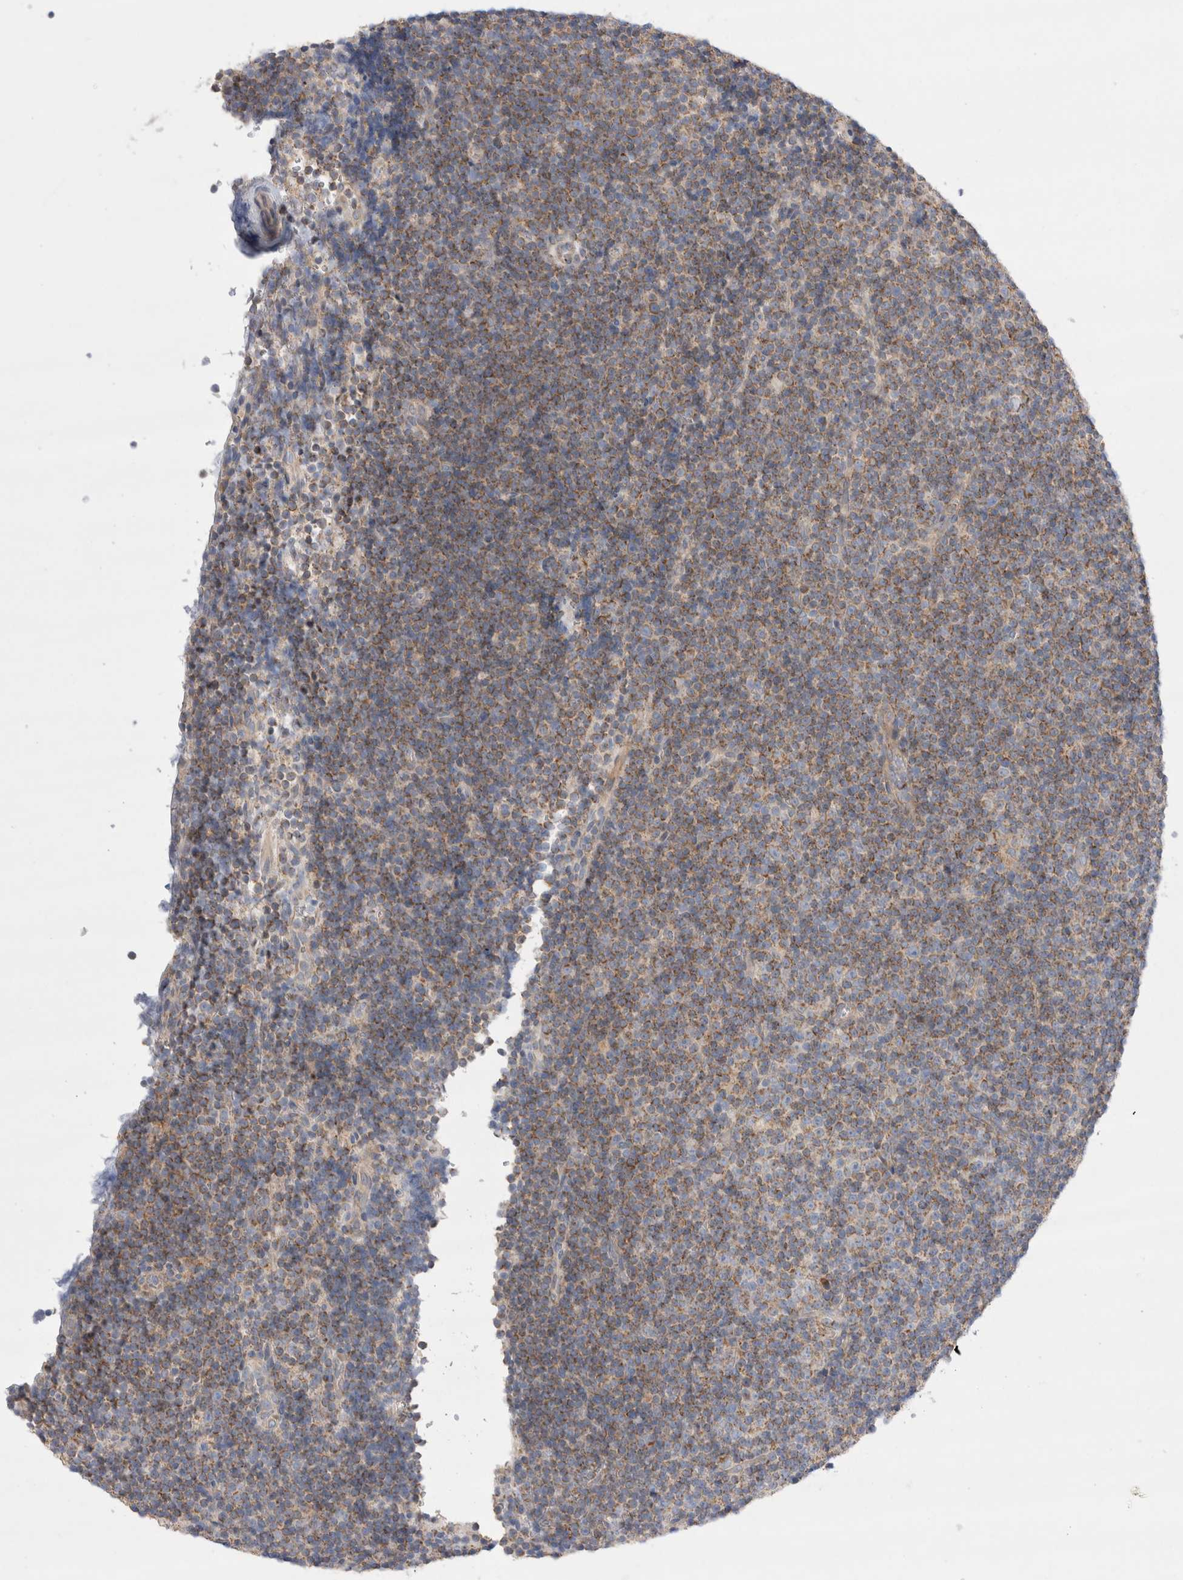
{"staining": {"intensity": "moderate", "quantity": ">75%", "location": "cytoplasmic/membranous"}, "tissue": "lymphoma", "cell_type": "Tumor cells", "image_type": "cancer", "snomed": [{"axis": "morphology", "description": "Malignant lymphoma, non-Hodgkin's type, Low grade"}, {"axis": "topography", "description": "Lymph node"}], "caption": "IHC photomicrograph of human lymphoma stained for a protein (brown), which shows medium levels of moderate cytoplasmic/membranous staining in about >75% of tumor cells.", "gene": "TBC1D16", "patient": {"sex": "female", "age": 67}}